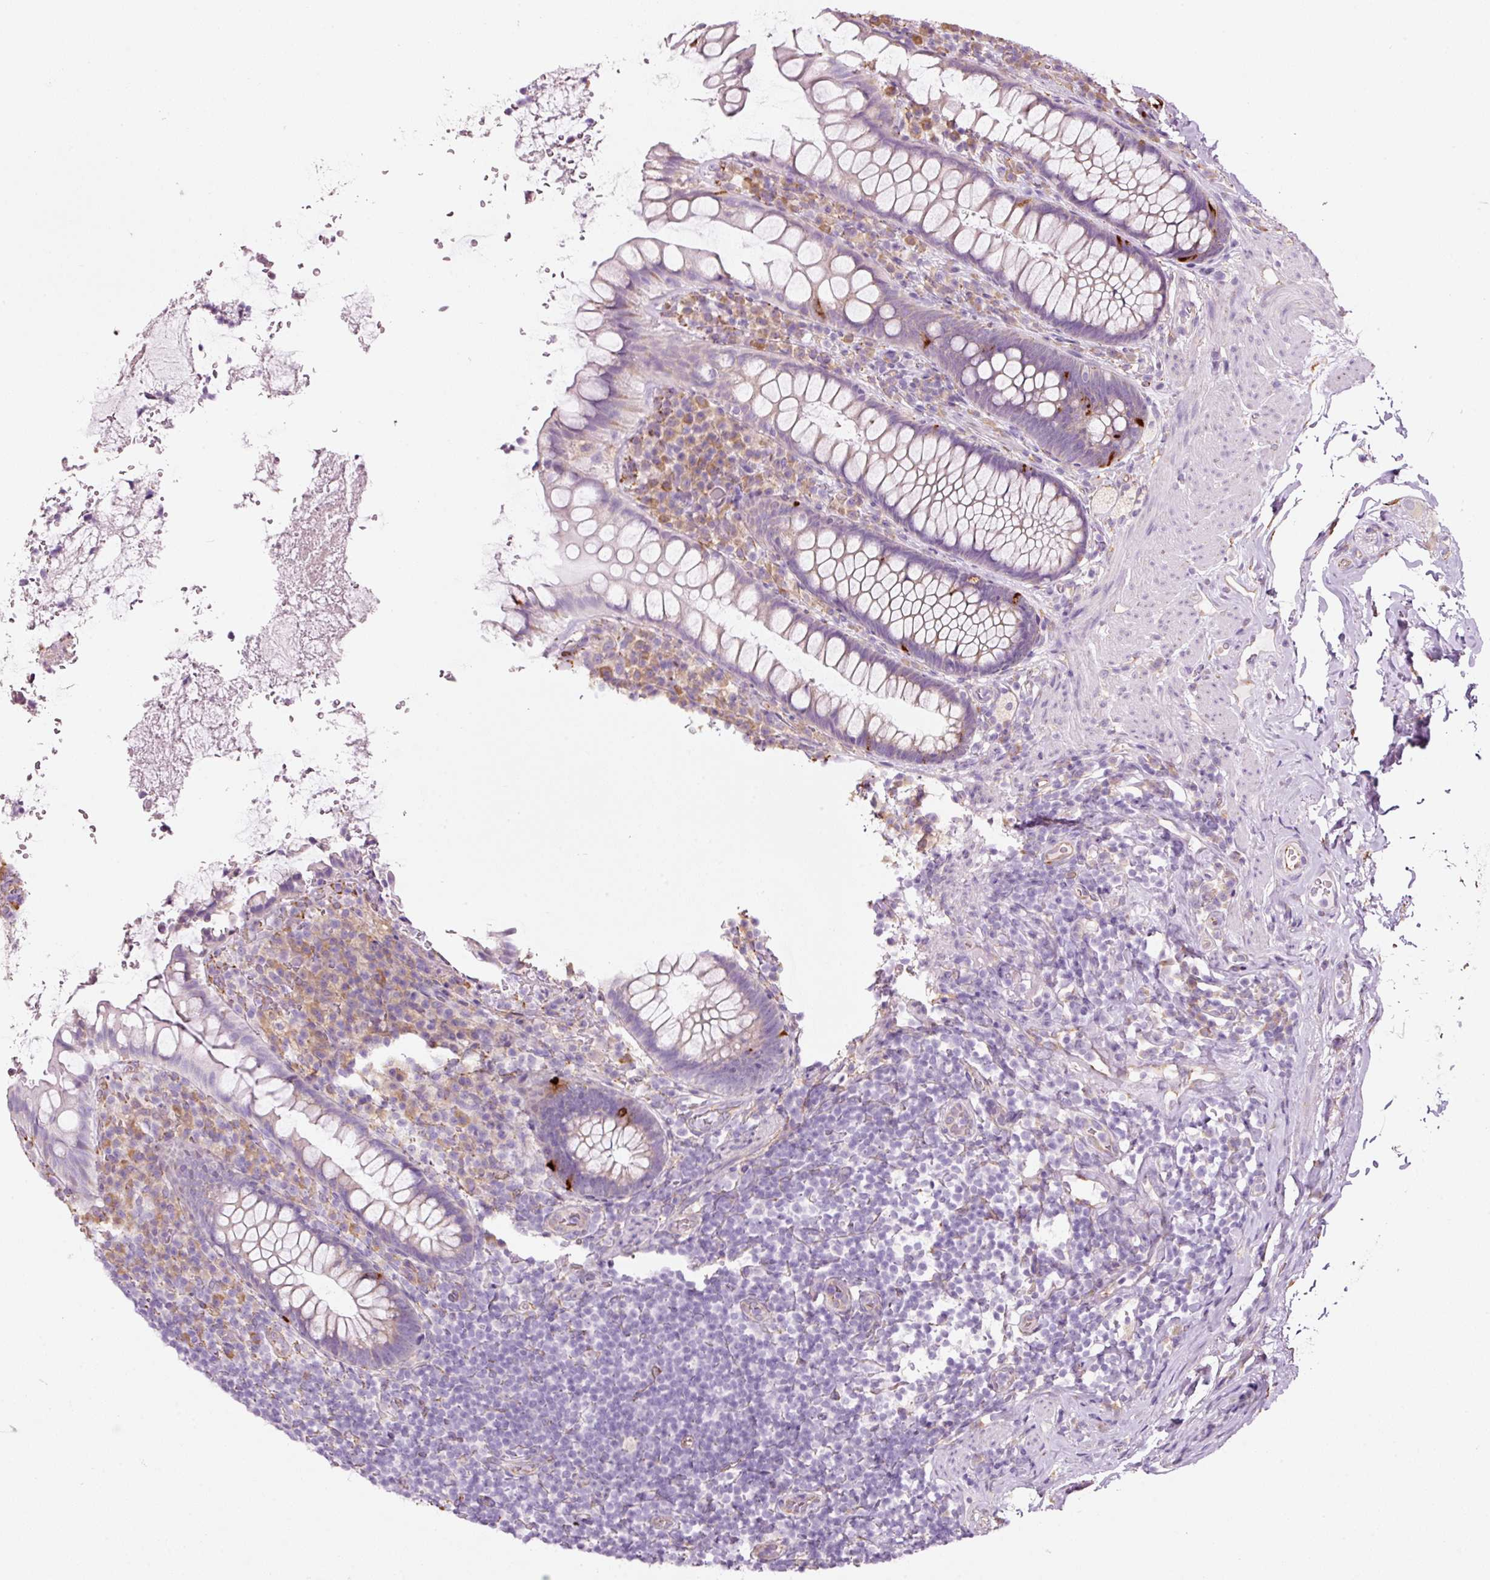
{"staining": {"intensity": "negative", "quantity": "none", "location": "none"}, "tissue": "rectum", "cell_type": "Glandular cells", "image_type": "normal", "snomed": [{"axis": "morphology", "description": "Normal tissue, NOS"}, {"axis": "topography", "description": "Rectum"}], "caption": "Immunohistochemistry (IHC) image of unremarkable rectum stained for a protein (brown), which reveals no expression in glandular cells. The staining is performed using DAB brown chromogen with nuclei counter-stained in using hematoxylin.", "gene": "GCG", "patient": {"sex": "female", "age": 69}}